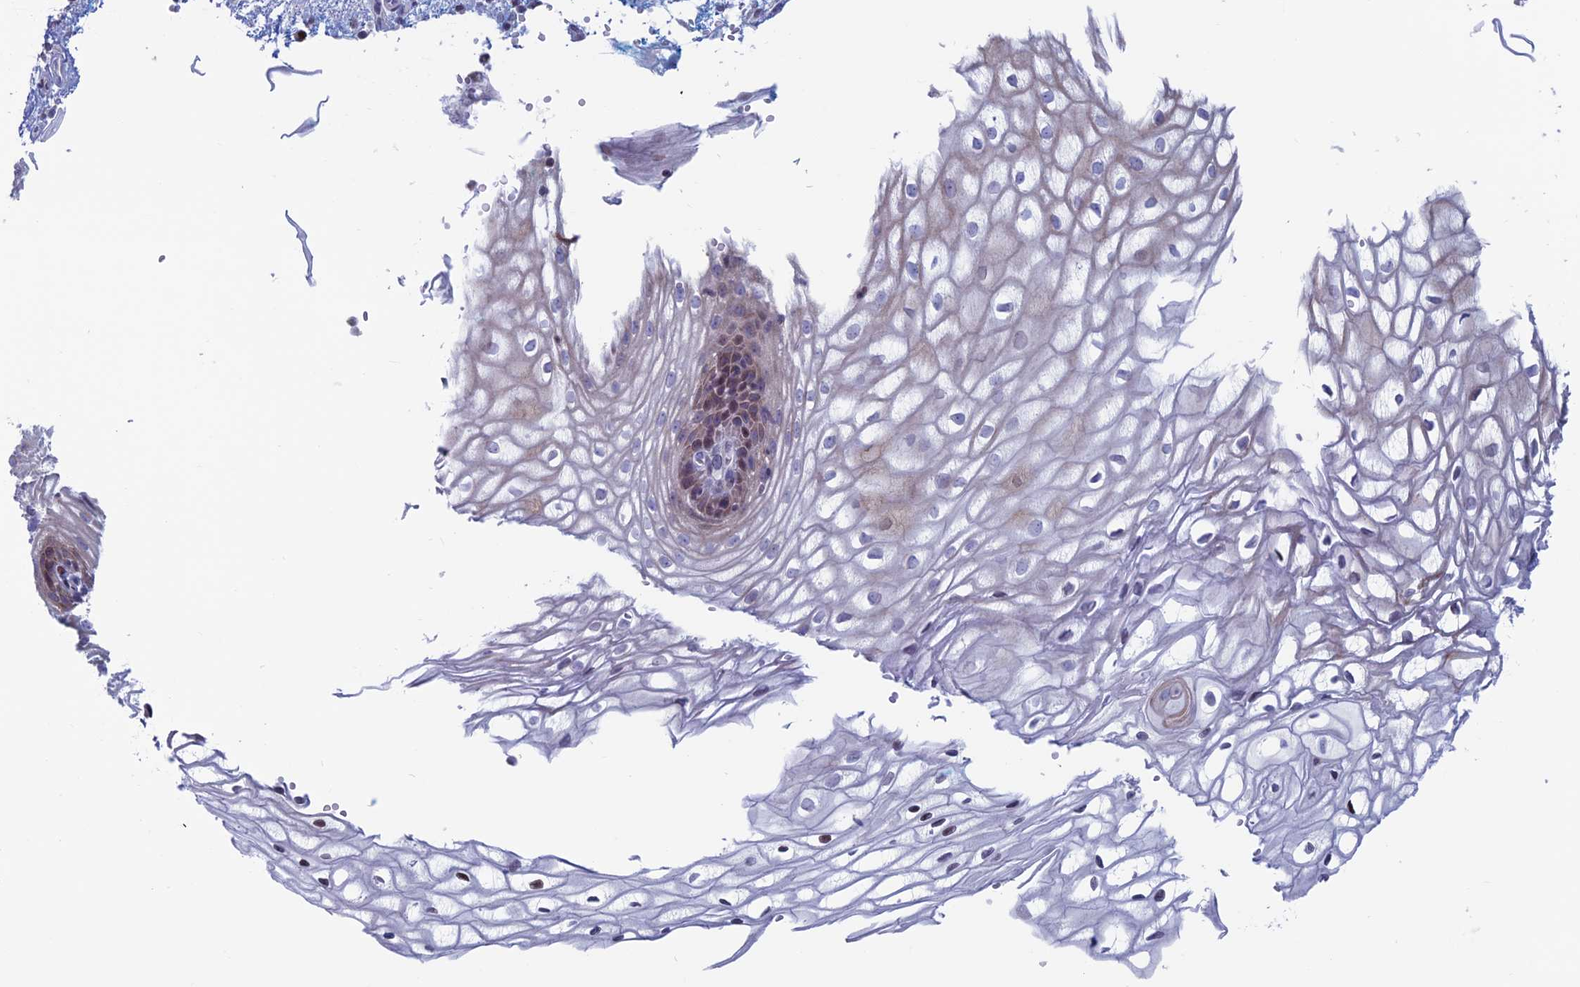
{"staining": {"intensity": "moderate", "quantity": "<25%", "location": "nuclear"}, "tissue": "vagina", "cell_type": "Squamous epithelial cells", "image_type": "normal", "snomed": [{"axis": "morphology", "description": "Normal tissue, NOS"}, {"axis": "topography", "description": "Vagina"}], "caption": "This image reveals IHC staining of benign vagina, with low moderate nuclear expression in approximately <25% of squamous epithelial cells.", "gene": "CERS6", "patient": {"sex": "female", "age": 34}}